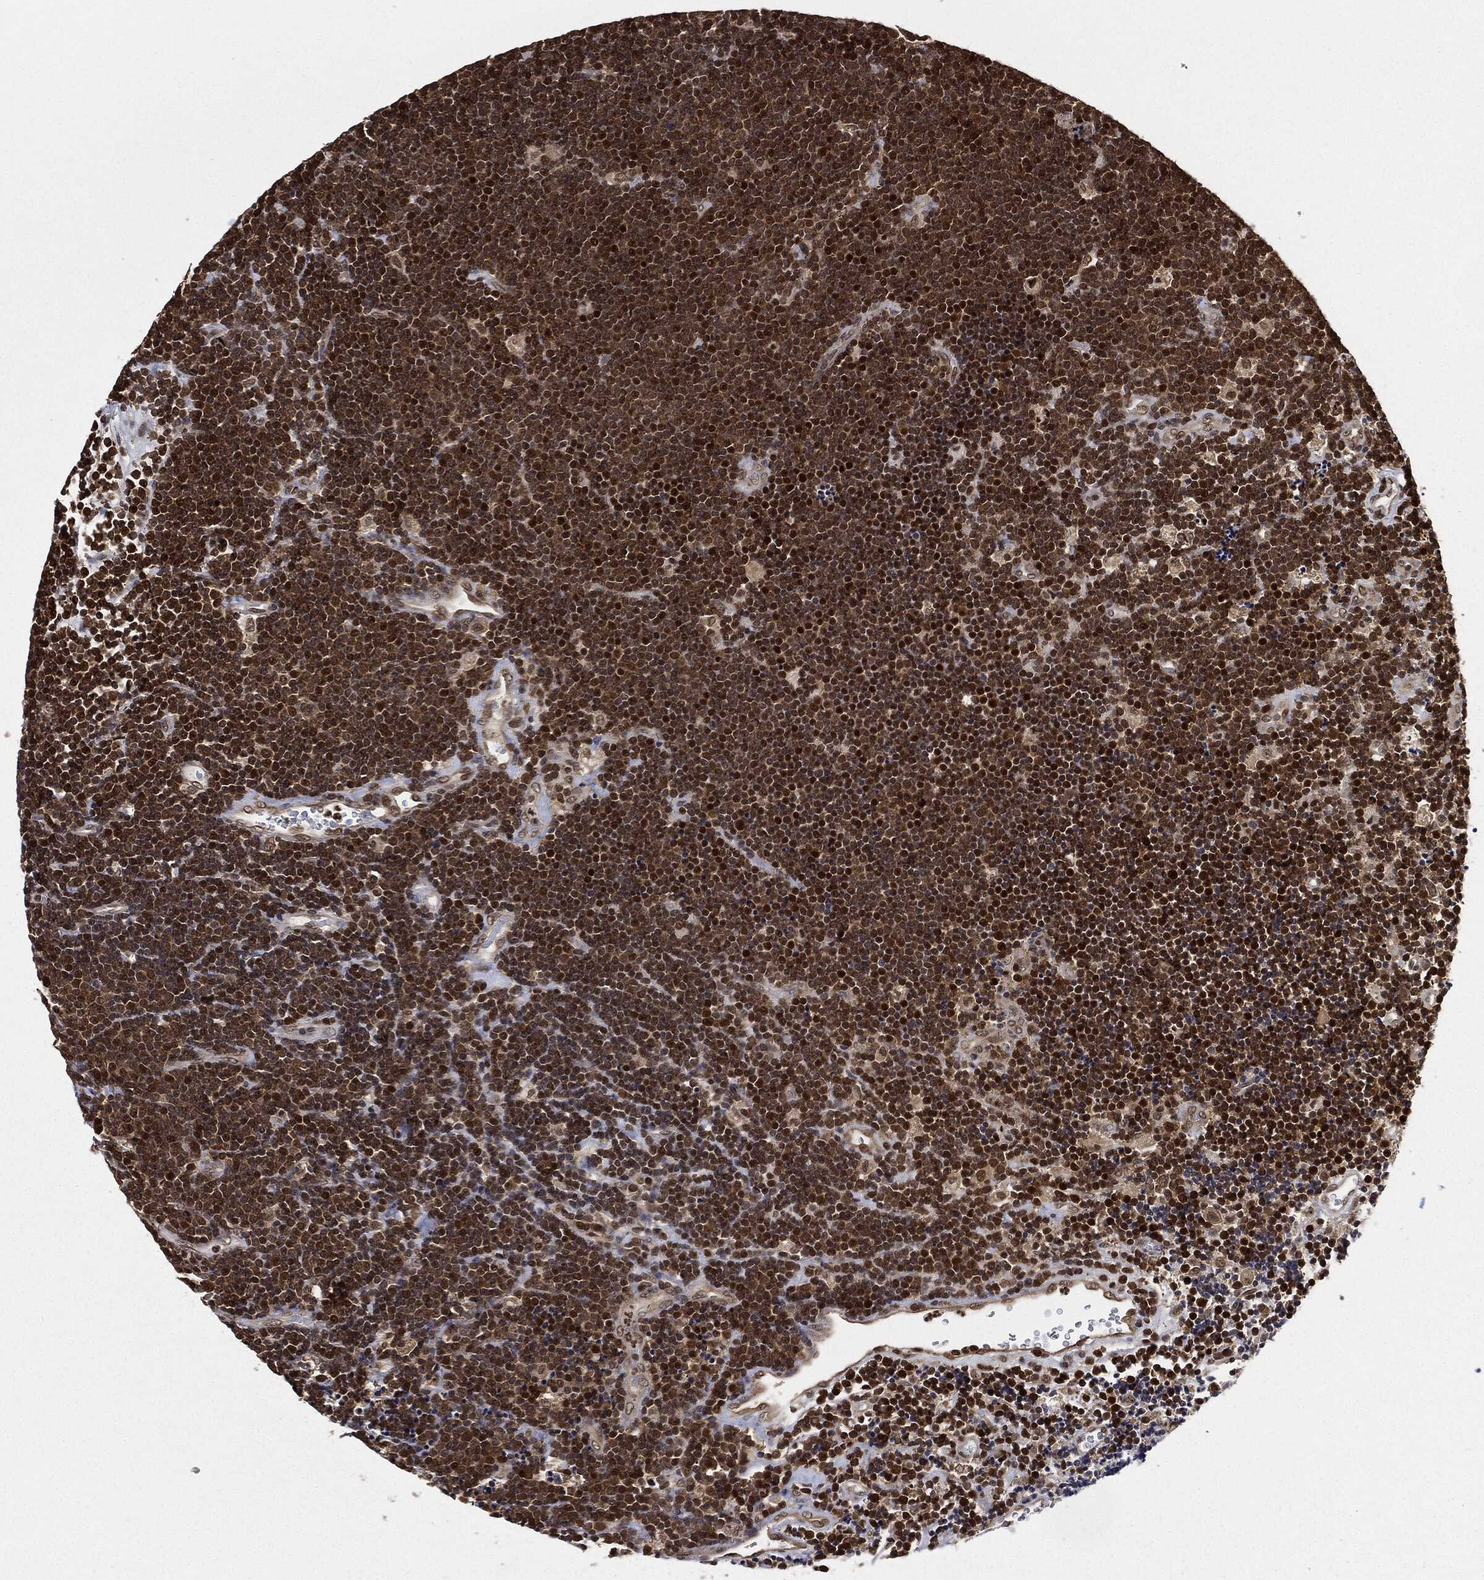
{"staining": {"intensity": "moderate", "quantity": ">75%", "location": "cytoplasmic/membranous,nuclear"}, "tissue": "lymphoma", "cell_type": "Tumor cells", "image_type": "cancer", "snomed": [{"axis": "morphology", "description": "Malignant lymphoma, non-Hodgkin's type, Low grade"}, {"axis": "topography", "description": "Brain"}], "caption": "There is medium levels of moderate cytoplasmic/membranous and nuclear positivity in tumor cells of lymphoma, as demonstrated by immunohistochemical staining (brown color).", "gene": "TBC1D22A", "patient": {"sex": "female", "age": 66}}